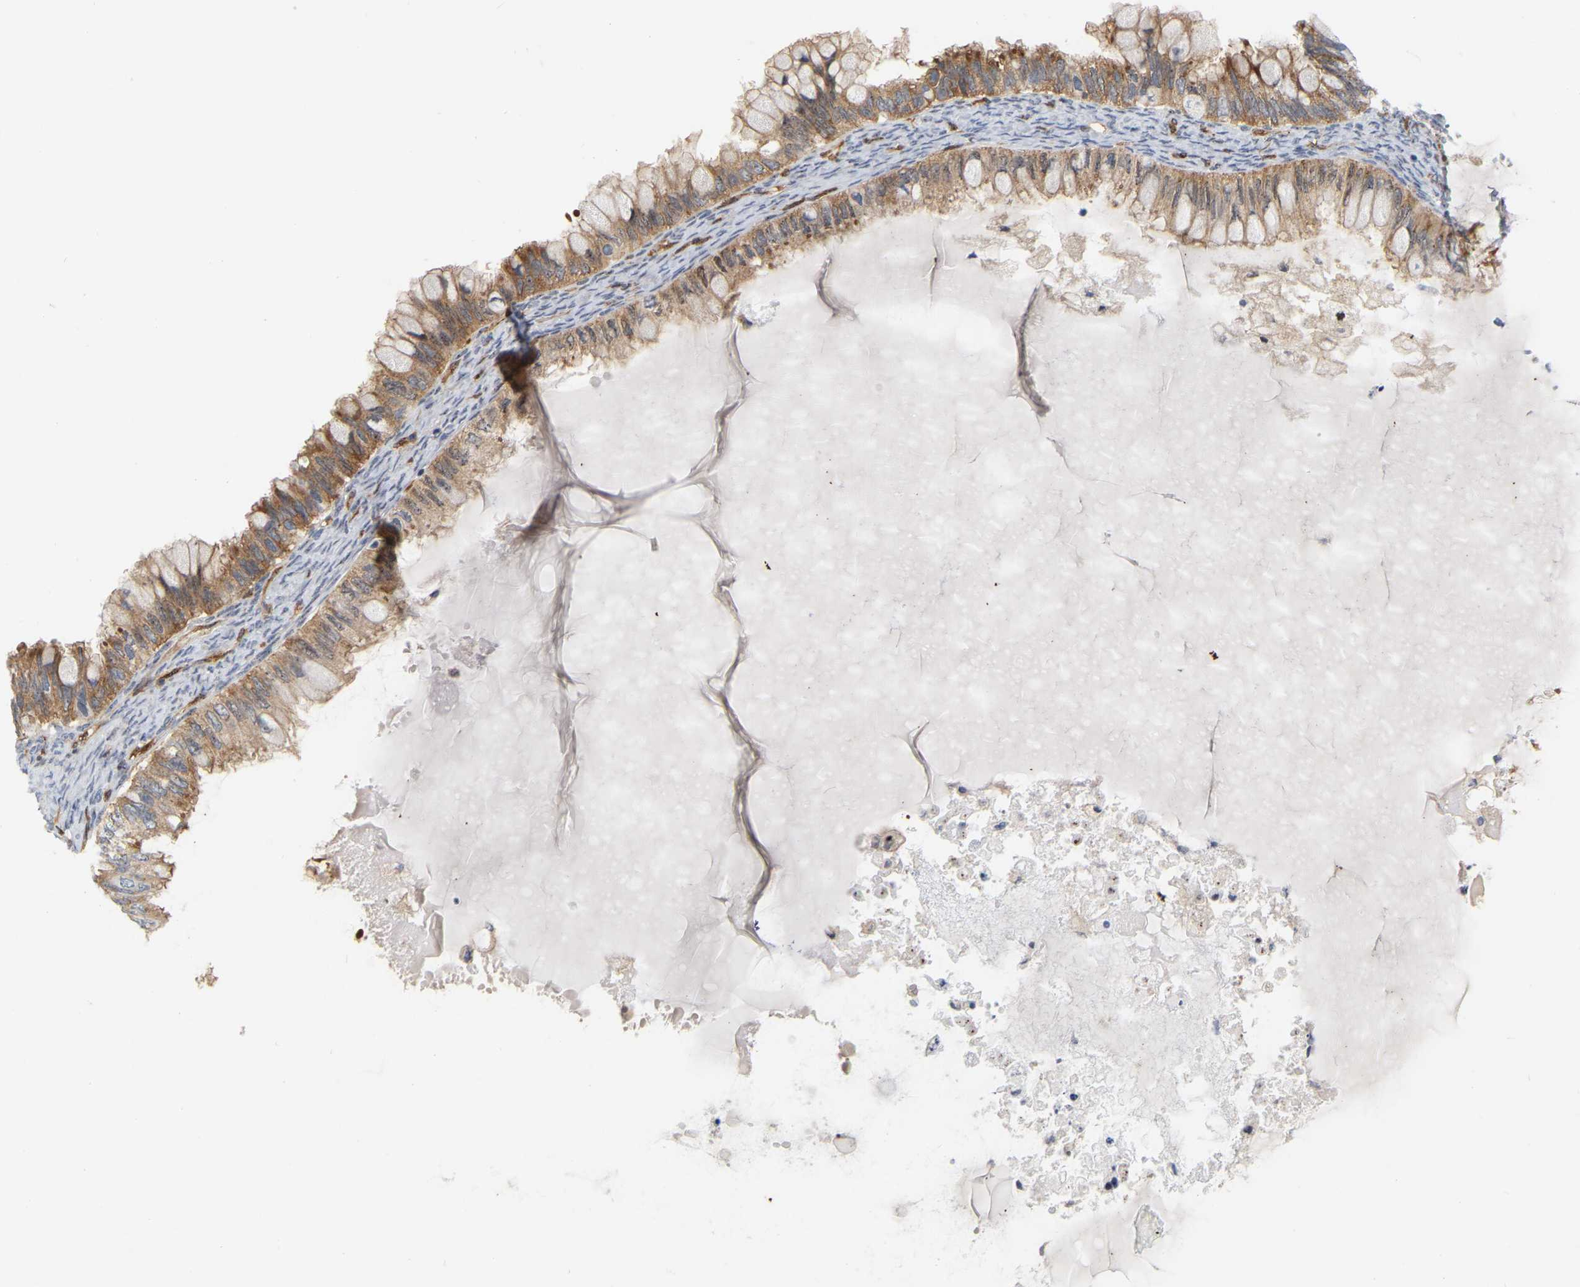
{"staining": {"intensity": "moderate", "quantity": ">75%", "location": "cytoplasmic/membranous"}, "tissue": "ovarian cancer", "cell_type": "Tumor cells", "image_type": "cancer", "snomed": [{"axis": "morphology", "description": "Cystadenocarcinoma, mucinous, NOS"}, {"axis": "topography", "description": "Ovary"}], "caption": "Brown immunohistochemical staining in human ovarian cancer (mucinous cystadenocarcinoma) displays moderate cytoplasmic/membranous expression in approximately >75% of tumor cells. The staining was performed using DAB to visualize the protein expression in brown, while the nuclei were stained in blue with hematoxylin (Magnification: 20x).", "gene": "RAPH1", "patient": {"sex": "female", "age": 80}}